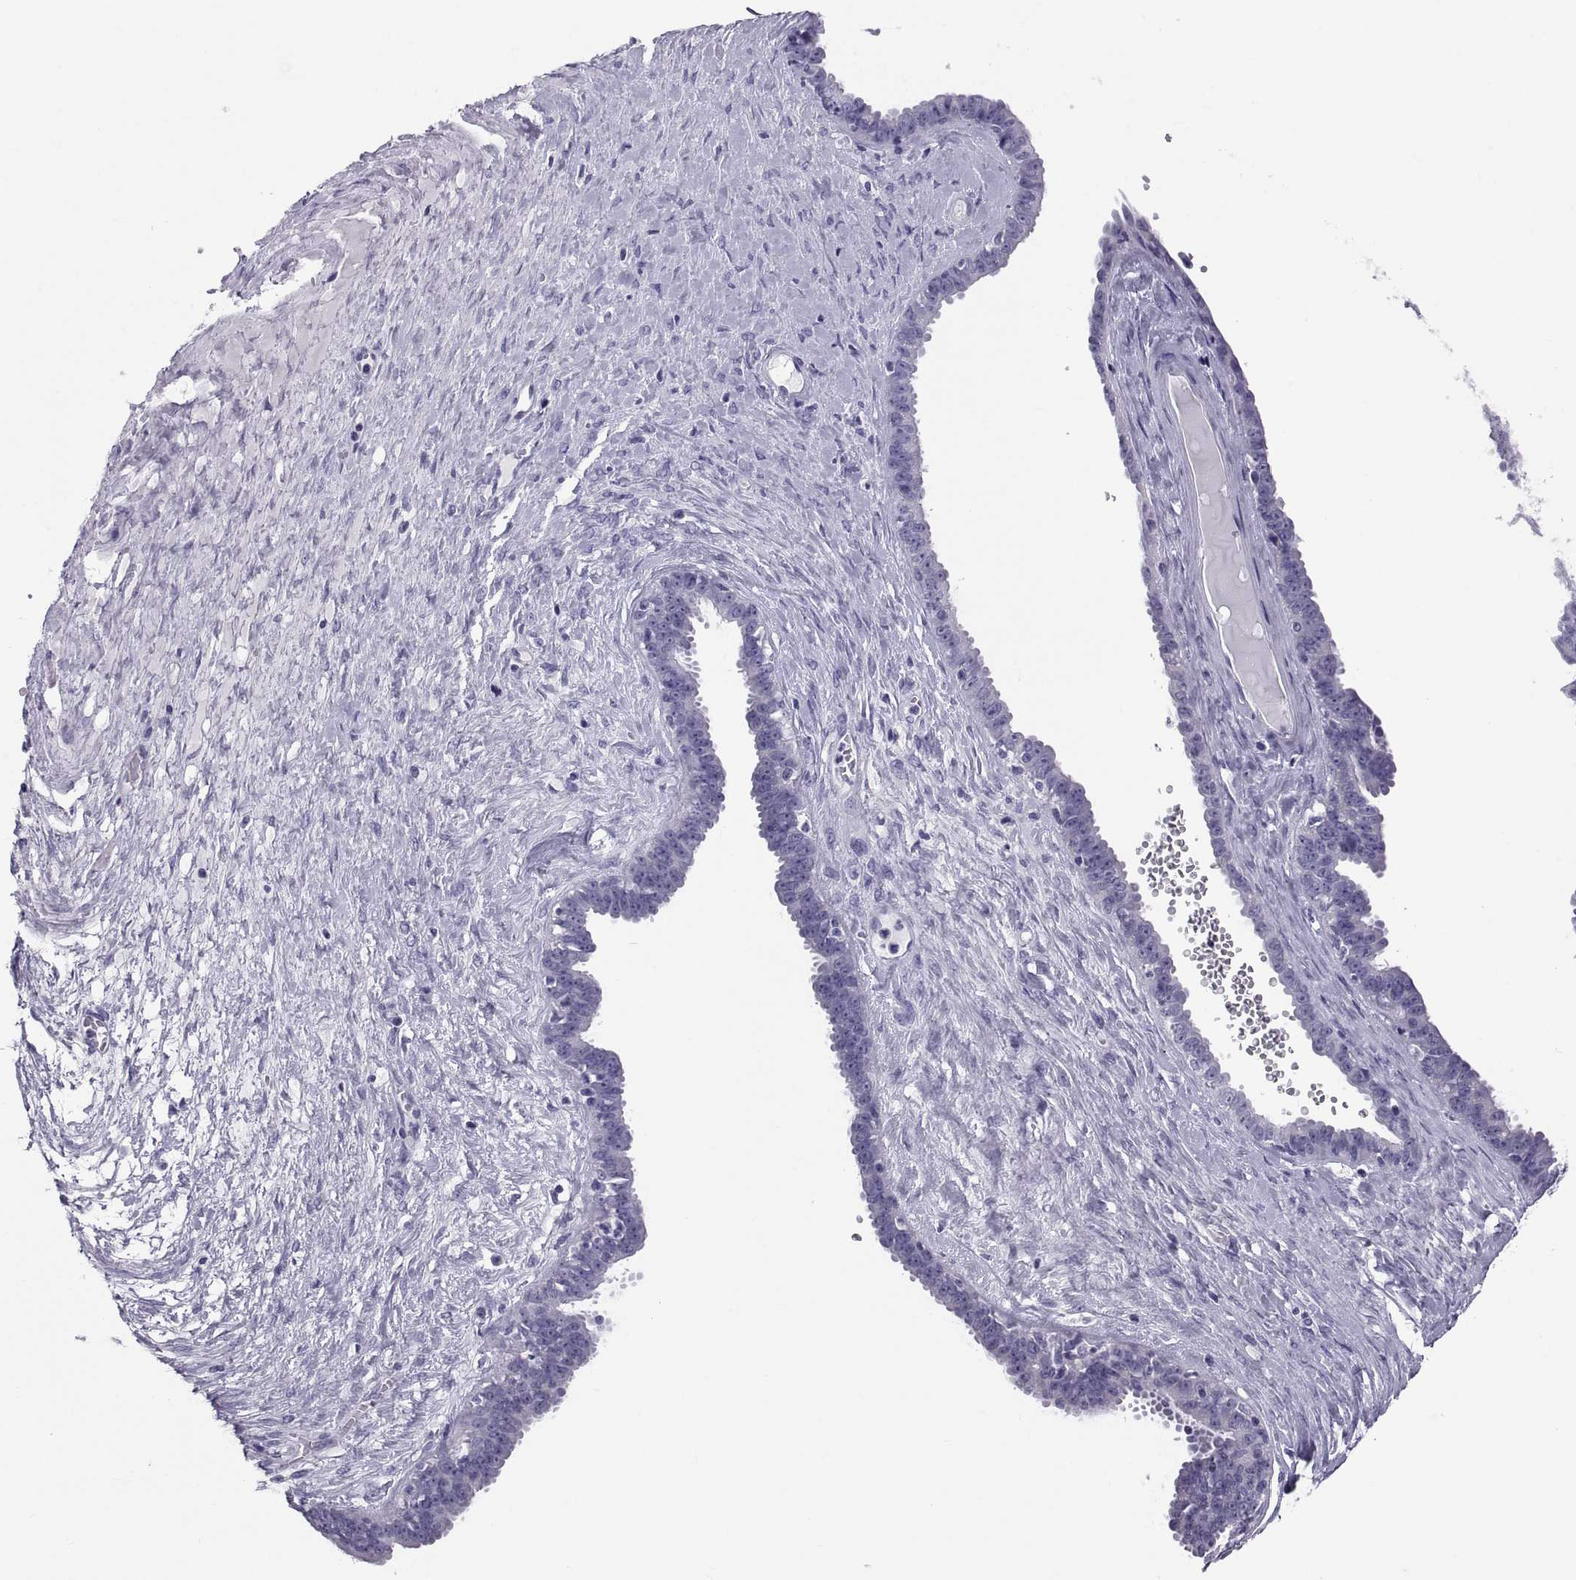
{"staining": {"intensity": "negative", "quantity": "none", "location": "none"}, "tissue": "ovarian cancer", "cell_type": "Tumor cells", "image_type": "cancer", "snomed": [{"axis": "morphology", "description": "Cystadenocarcinoma, serous, NOS"}, {"axis": "topography", "description": "Ovary"}], "caption": "The immunohistochemistry (IHC) micrograph has no significant staining in tumor cells of serous cystadenocarcinoma (ovarian) tissue.", "gene": "RNASE12", "patient": {"sex": "female", "age": 71}}